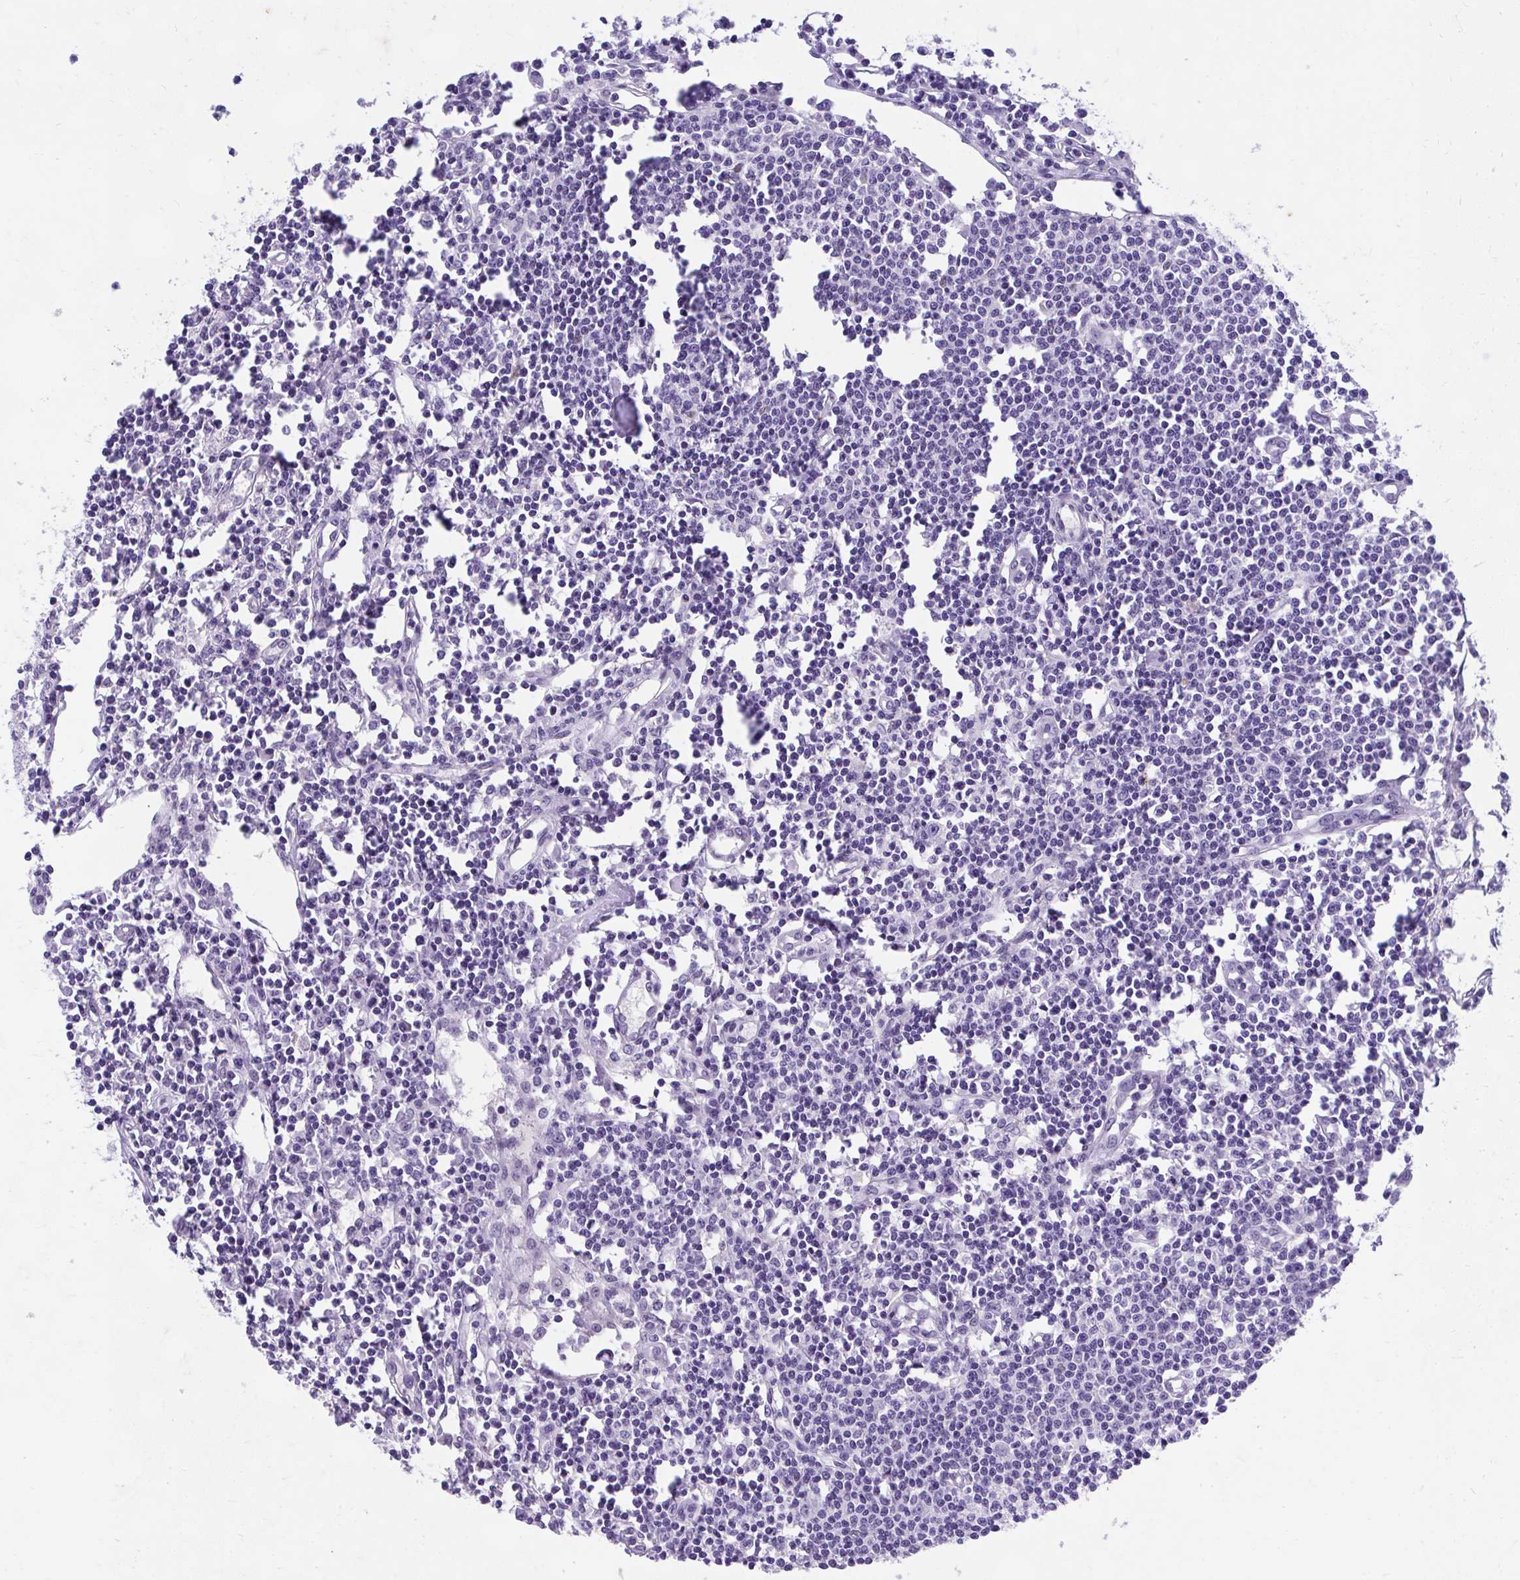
{"staining": {"intensity": "moderate", "quantity": "<25%", "location": "nuclear"}, "tissue": "lymph node", "cell_type": "Germinal center cells", "image_type": "normal", "snomed": [{"axis": "morphology", "description": "Normal tissue, NOS"}, {"axis": "topography", "description": "Lymph node"}], "caption": "Protein staining reveals moderate nuclear expression in approximately <25% of germinal center cells in benign lymph node. (DAB (3,3'-diaminobenzidine) = brown stain, brightfield microscopy at high magnification).", "gene": "KLK1", "patient": {"sex": "female", "age": 78}}